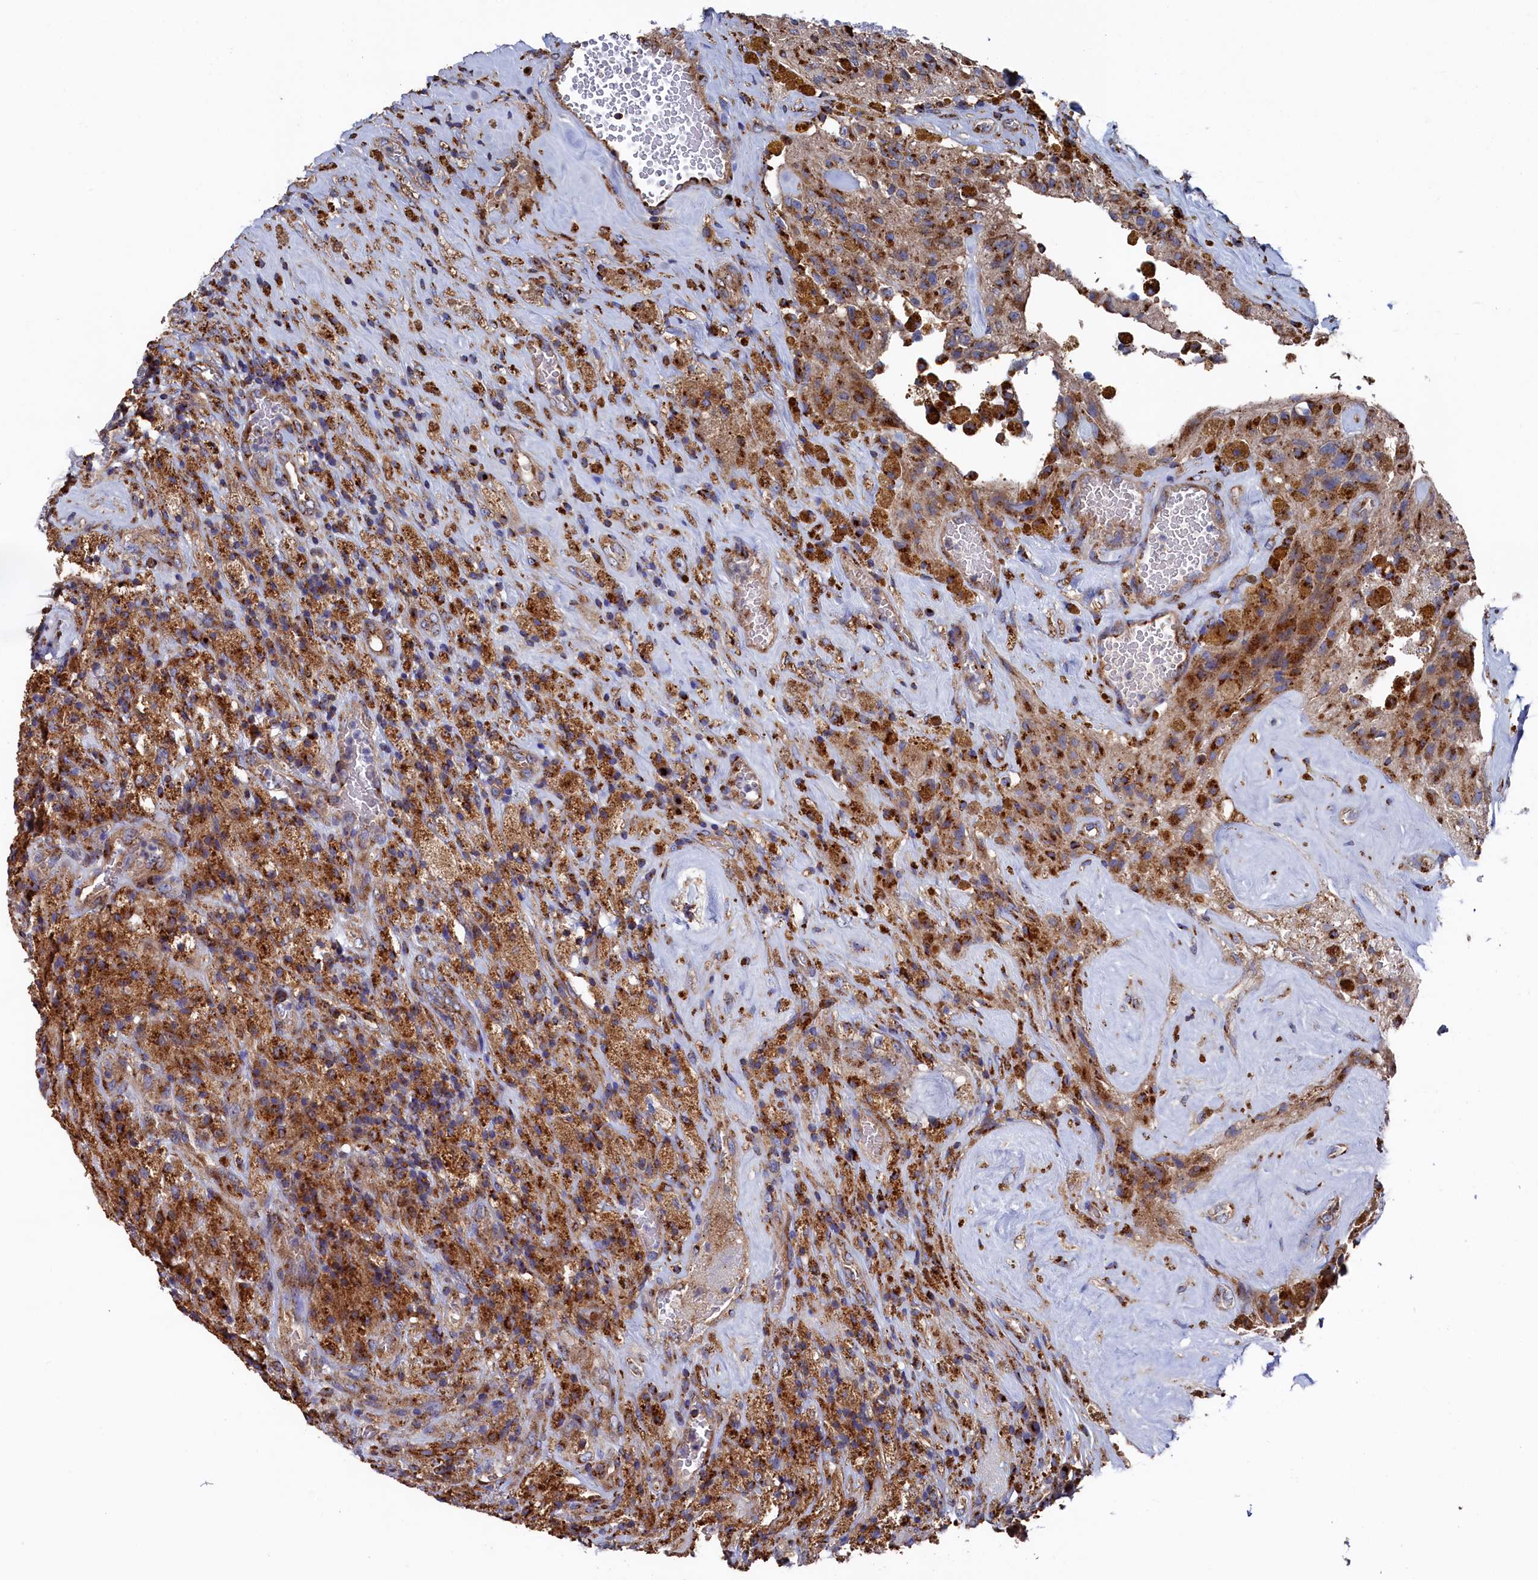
{"staining": {"intensity": "moderate", "quantity": ">75%", "location": "cytoplasmic/membranous"}, "tissue": "glioma", "cell_type": "Tumor cells", "image_type": "cancer", "snomed": [{"axis": "morphology", "description": "Glioma, malignant, High grade"}, {"axis": "topography", "description": "Brain"}], "caption": "Immunohistochemical staining of human glioma shows medium levels of moderate cytoplasmic/membranous protein positivity in approximately >75% of tumor cells.", "gene": "PRRC1", "patient": {"sex": "male", "age": 69}}